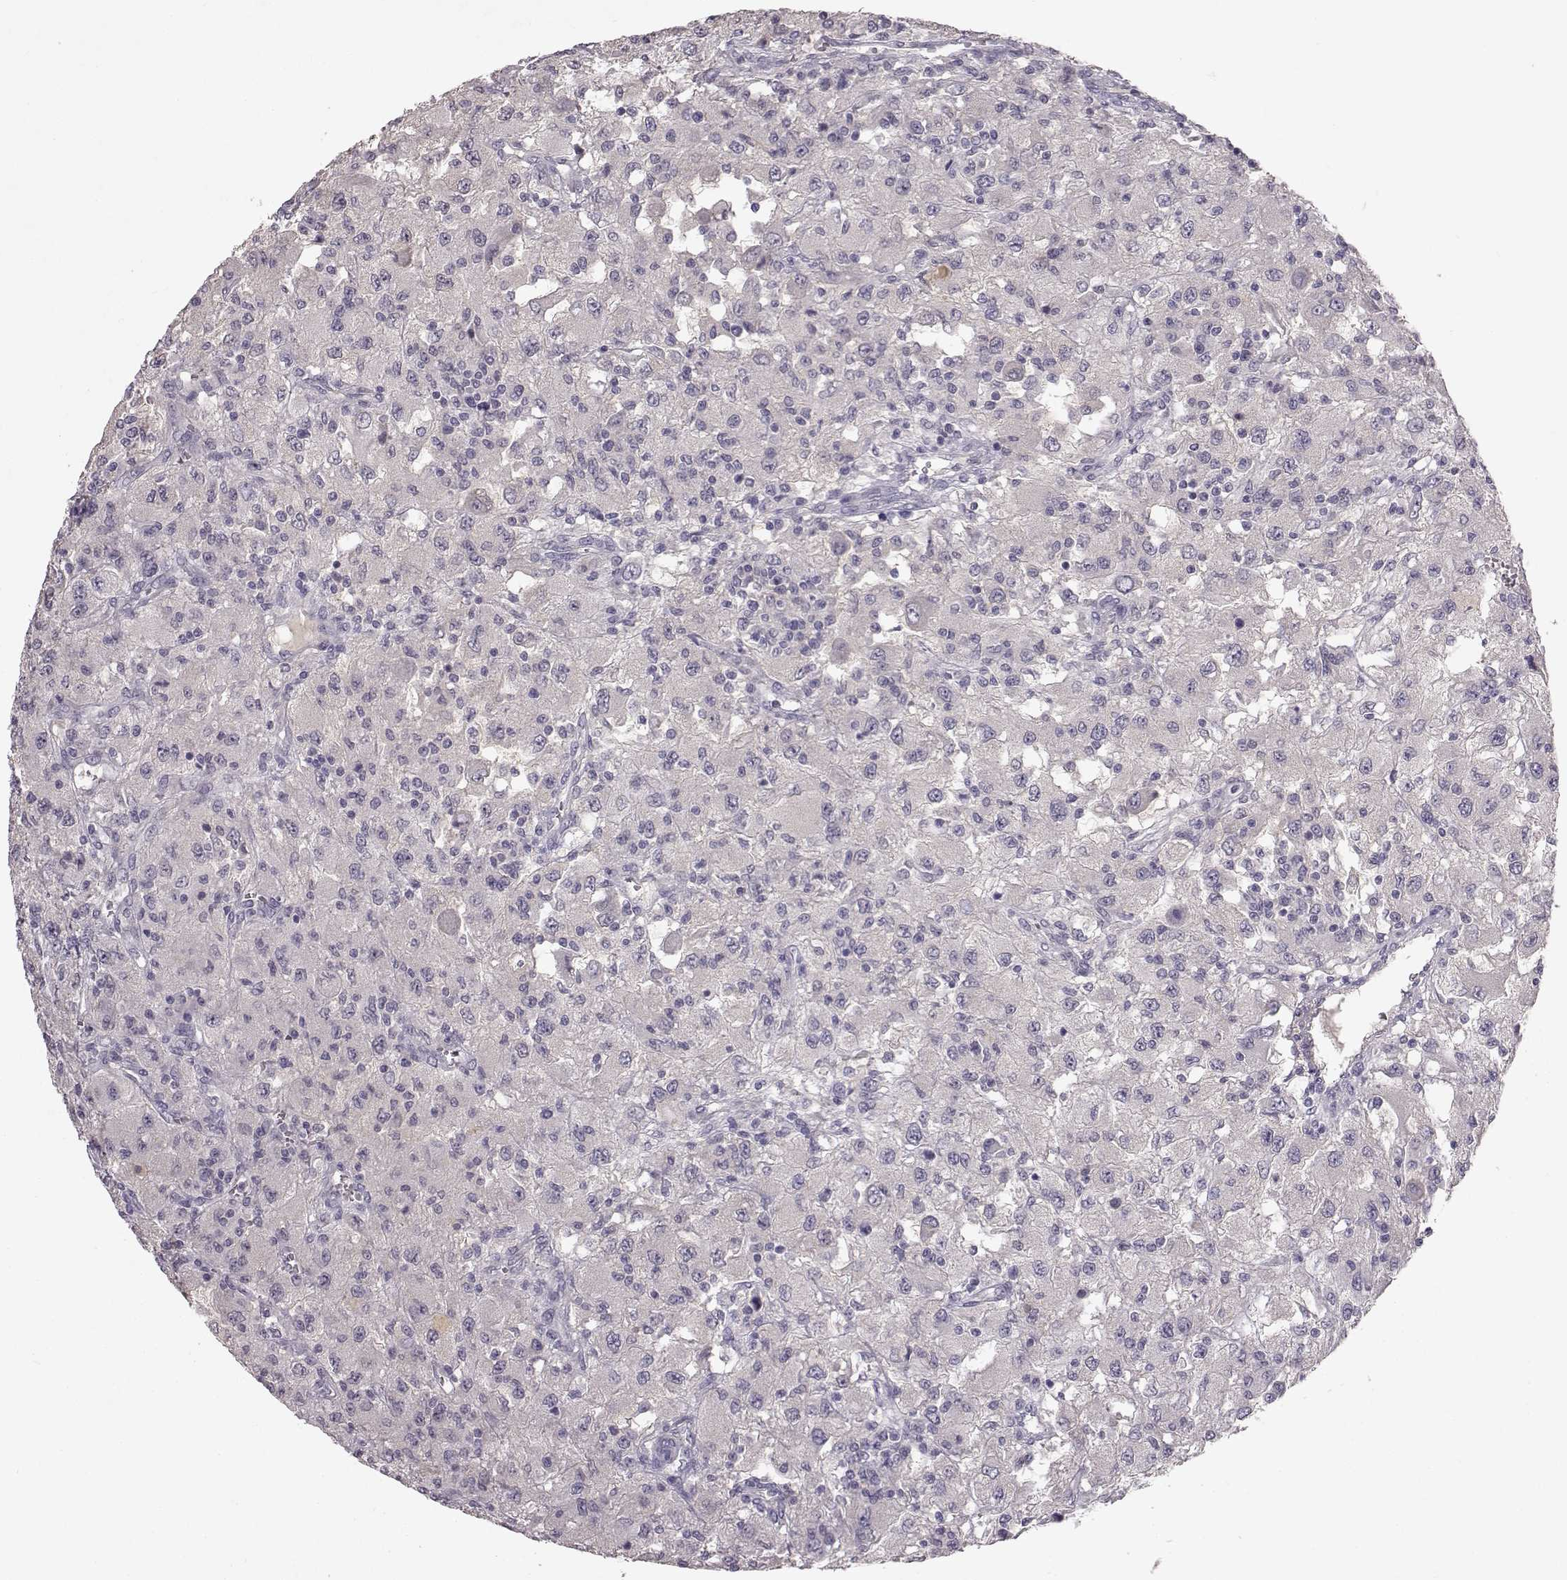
{"staining": {"intensity": "negative", "quantity": "none", "location": "none"}, "tissue": "renal cancer", "cell_type": "Tumor cells", "image_type": "cancer", "snomed": [{"axis": "morphology", "description": "Adenocarcinoma, NOS"}, {"axis": "topography", "description": "Kidney"}], "caption": "Tumor cells are negative for protein expression in human renal cancer.", "gene": "SPAG17", "patient": {"sex": "female", "age": 67}}